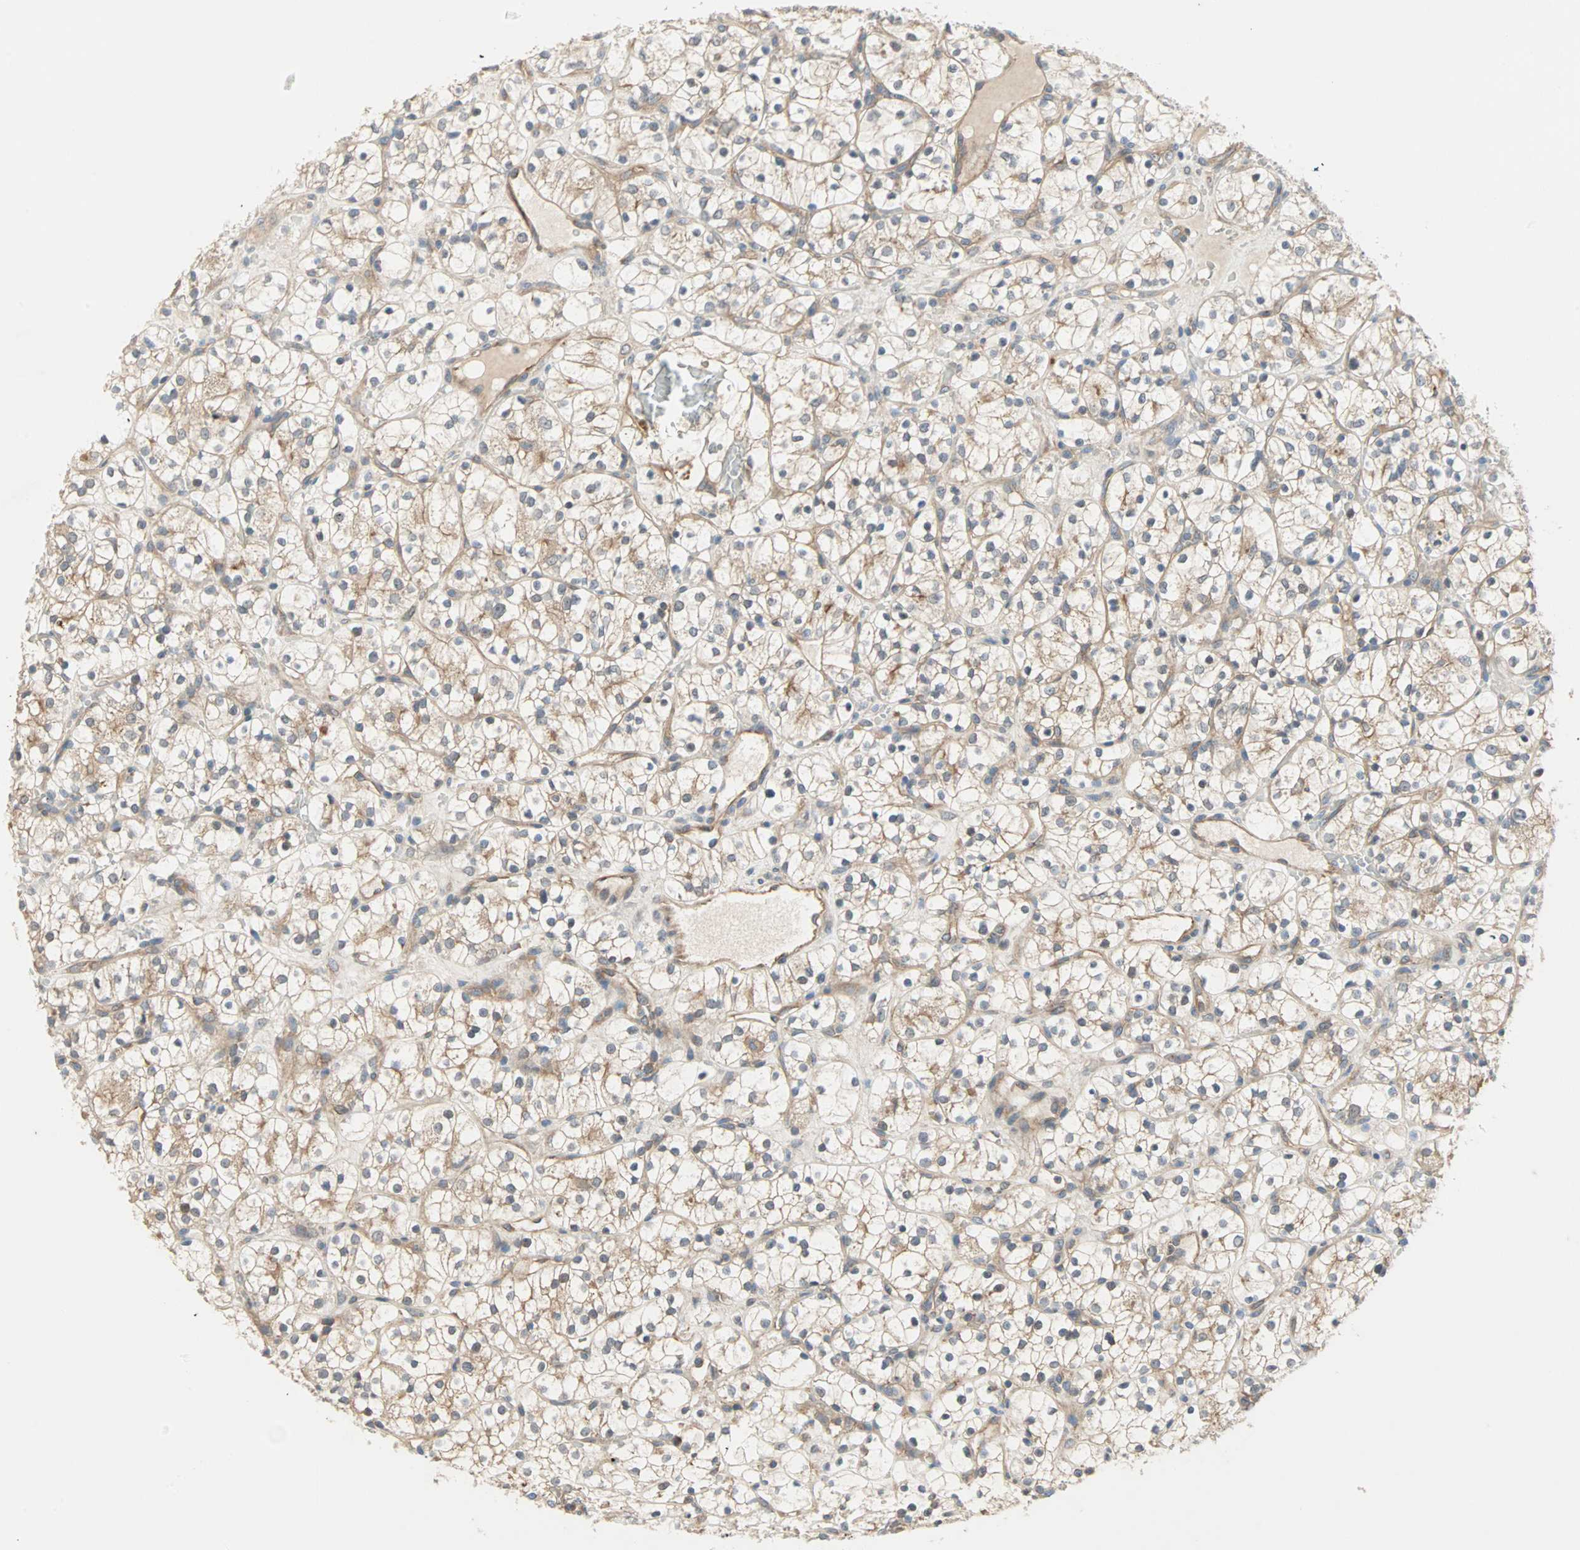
{"staining": {"intensity": "weak", "quantity": "25%-75%", "location": "cytoplasmic/membranous"}, "tissue": "renal cancer", "cell_type": "Tumor cells", "image_type": "cancer", "snomed": [{"axis": "morphology", "description": "Adenocarcinoma, NOS"}, {"axis": "topography", "description": "Kidney"}], "caption": "Immunohistochemical staining of renal adenocarcinoma reveals low levels of weak cytoplasmic/membranous staining in approximately 25%-75% of tumor cells.", "gene": "PDE8A", "patient": {"sex": "female", "age": 60}}